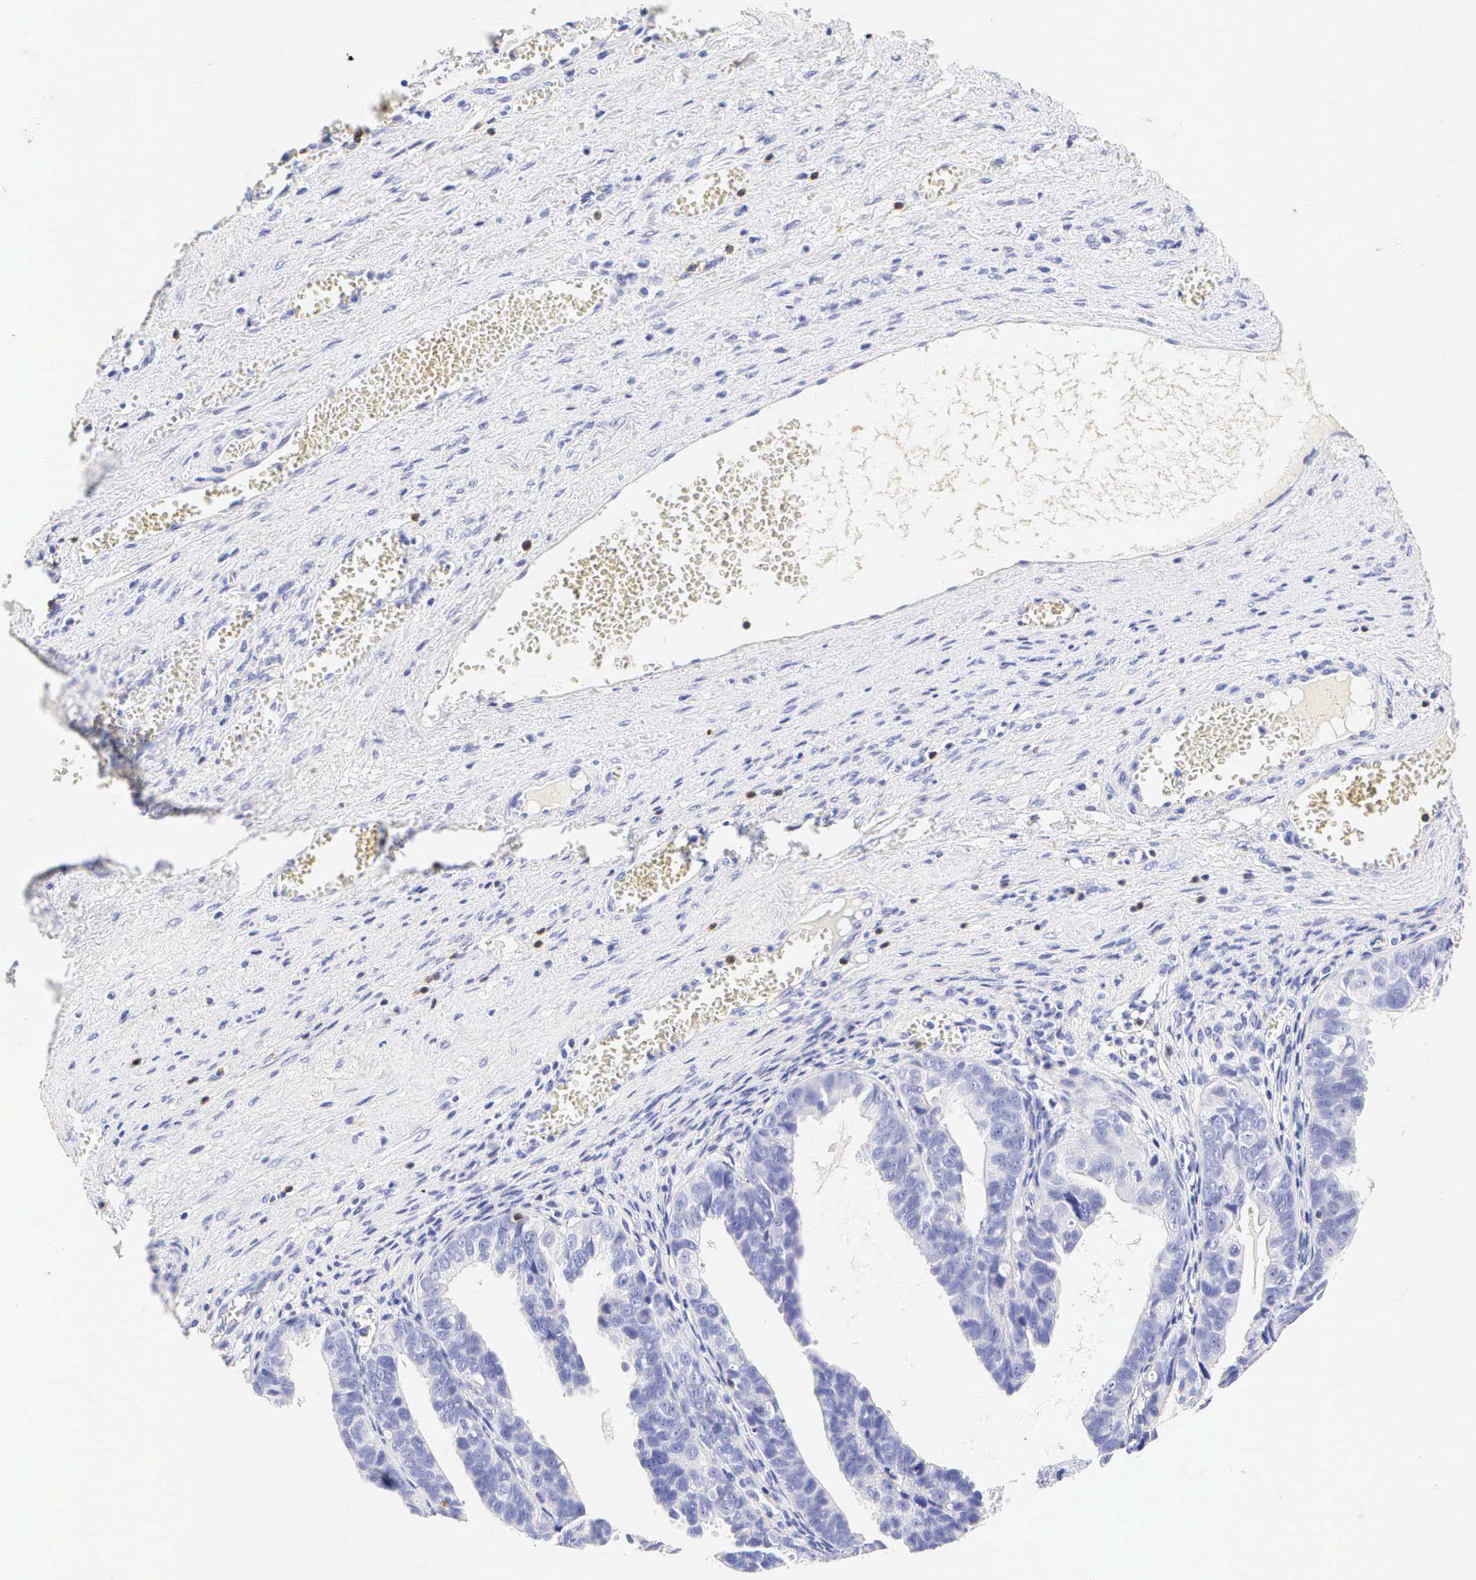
{"staining": {"intensity": "negative", "quantity": "none", "location": "none"}, "tissue": "ovarian cancer", "cell_type": "Tumor cells", "image_type": "cancer", "snomed": [{"axis": "morphology", "description": "Carcinoma, endometroid"}, {"axis": "topography", "description": "Ovary"}], "caption": "A histopathology image of ovarian cancer (endometroid carcinoma) stained for a protein reveals no brown staining in tumor cells.", "gene": "CD3E", "patient": {"sex": "female", "age": 85}}